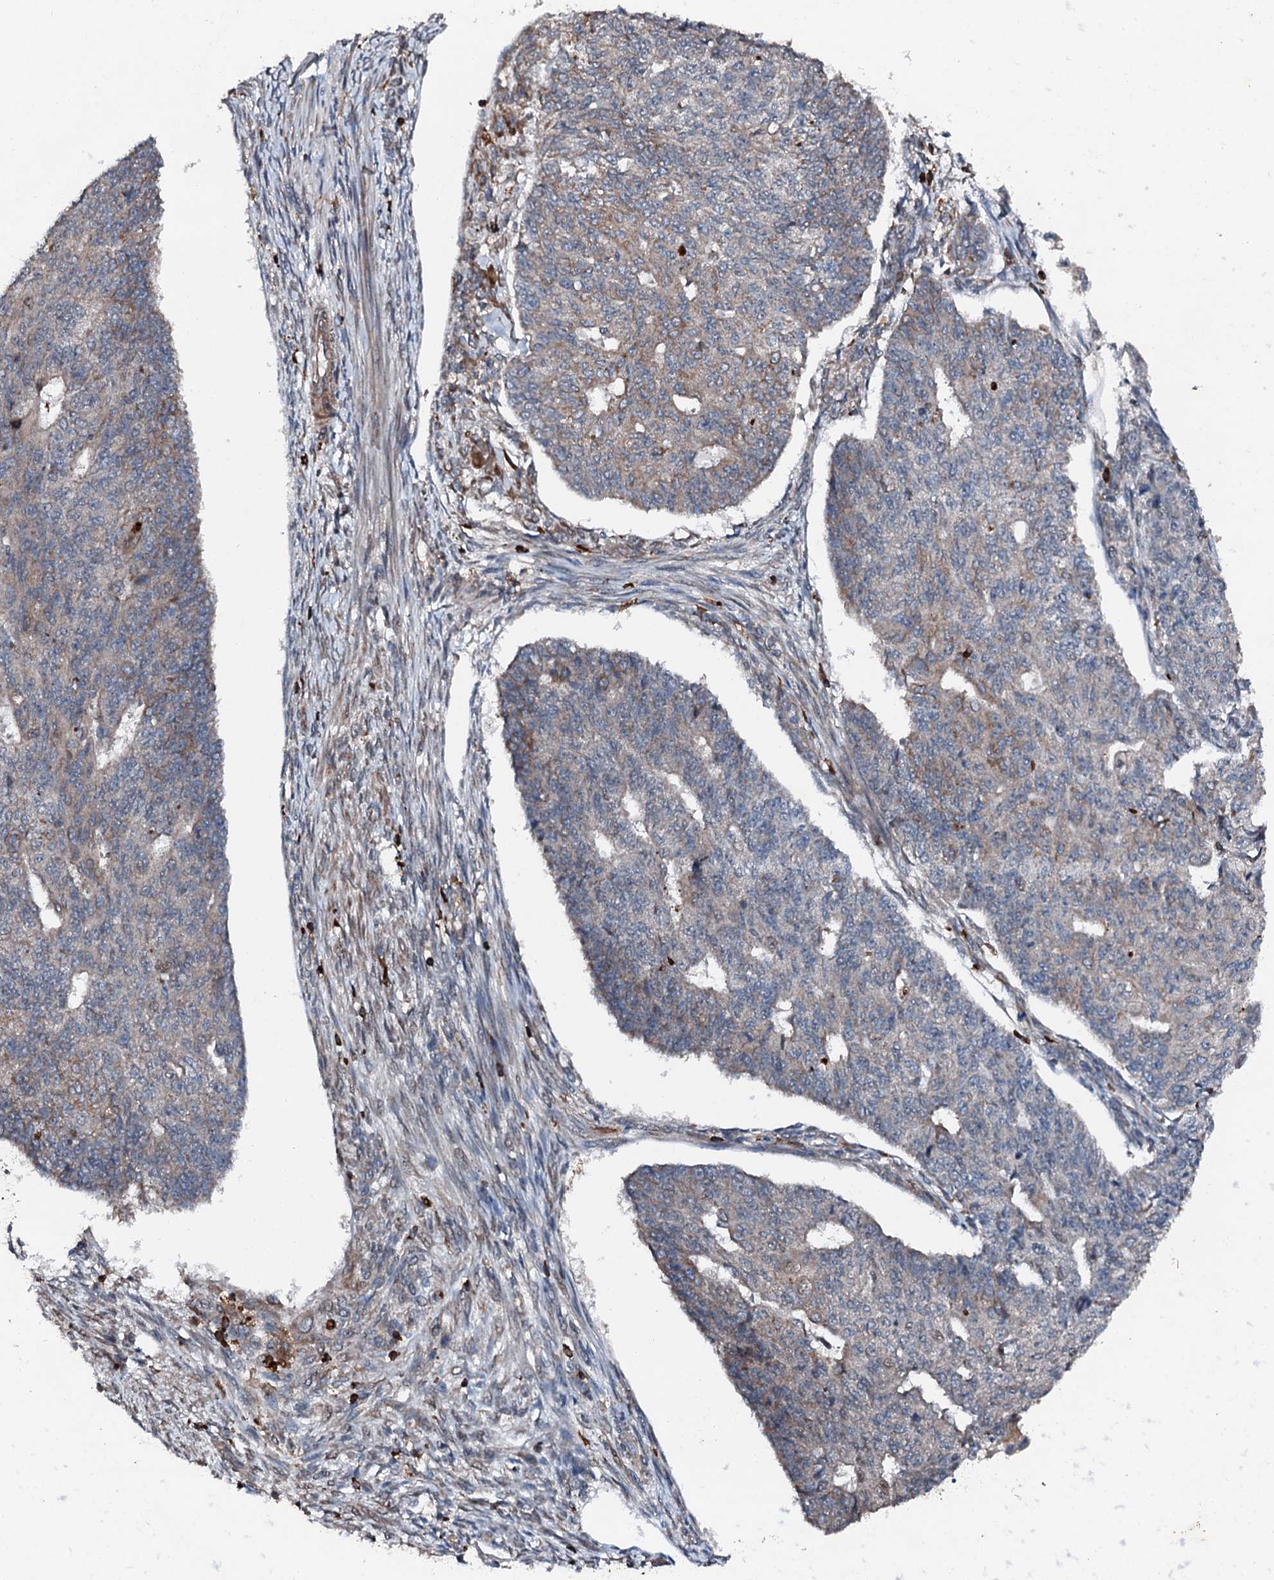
{"staining": {"intensity": "negative", "quantity": "none", "location": "none"}, "tissue": "endometrial cancer", "cell_type": "Tumor cells", "image_type": "cancer", "snomed": [{"axis": "morphology", "description": "Adenocarcinoma, NOS"}, {"axis": "topography", "description": "Endometrium"}], "caption": "A histopathology image of human endometrial cancer is negative for staining in tumor cells.", "gene": "EDC4", "patient": {"sex": "female", "age": 32}}